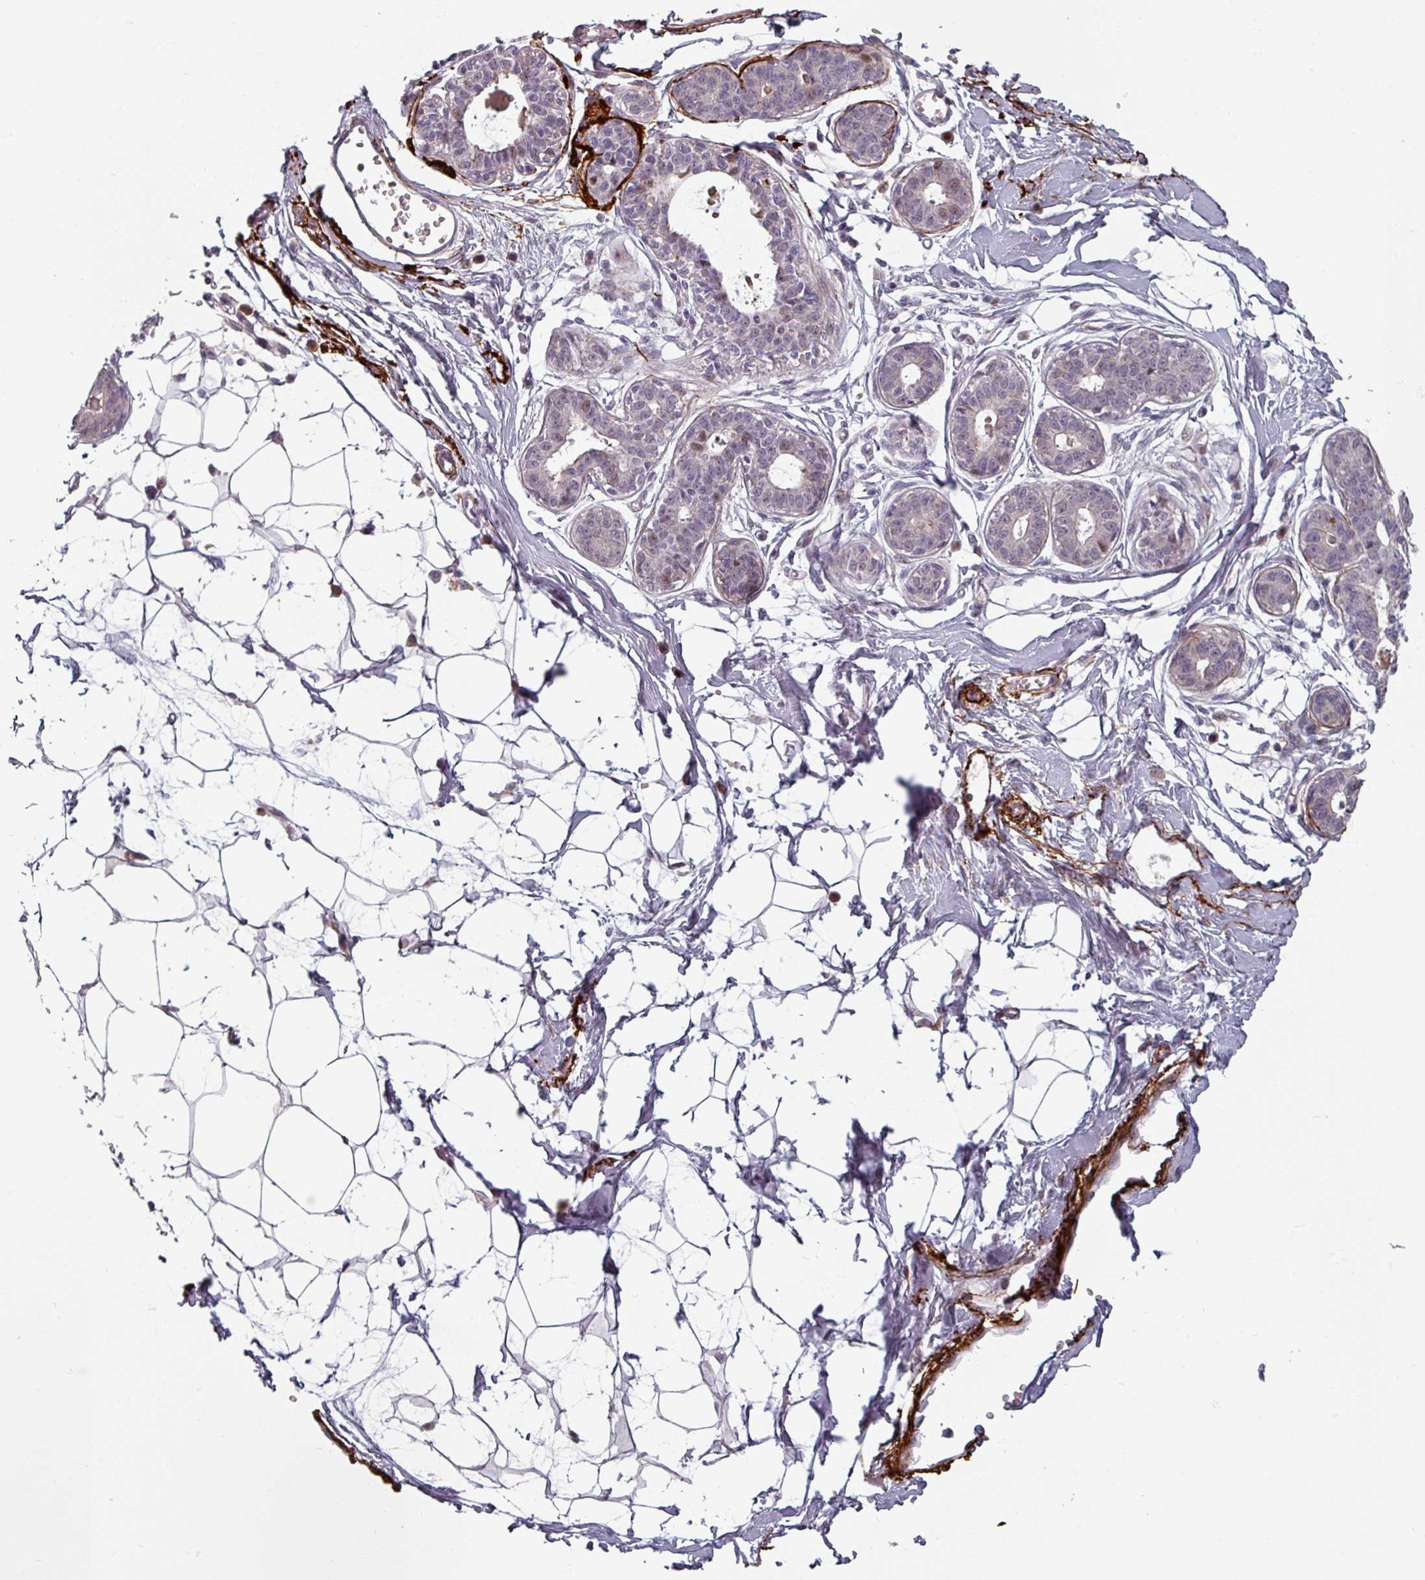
{"staining": {"intensity": "negative", "quantity": "none", "location": "none"}, "tissue": "breast", "cell_type": "Adipocytes", "image_type": "normal", "snomed": [{"axis": "morphology", "description": "Normal tissue, NOS"}, {"axis": "topography", "description": "Breast"}], "caption": "This micrograph is of unremarkable breast stained with immunohistochemistry (IHC) to label a protein in brown with the nuclei are counter-stained blue. There is no positivity in adipocytes. The staining is performed using DAB brown chromogen with nuclei counter-stained in using hematoxylin.", "gene": "CYB5RL", "patient": {"sex": "female", "age": 45}}